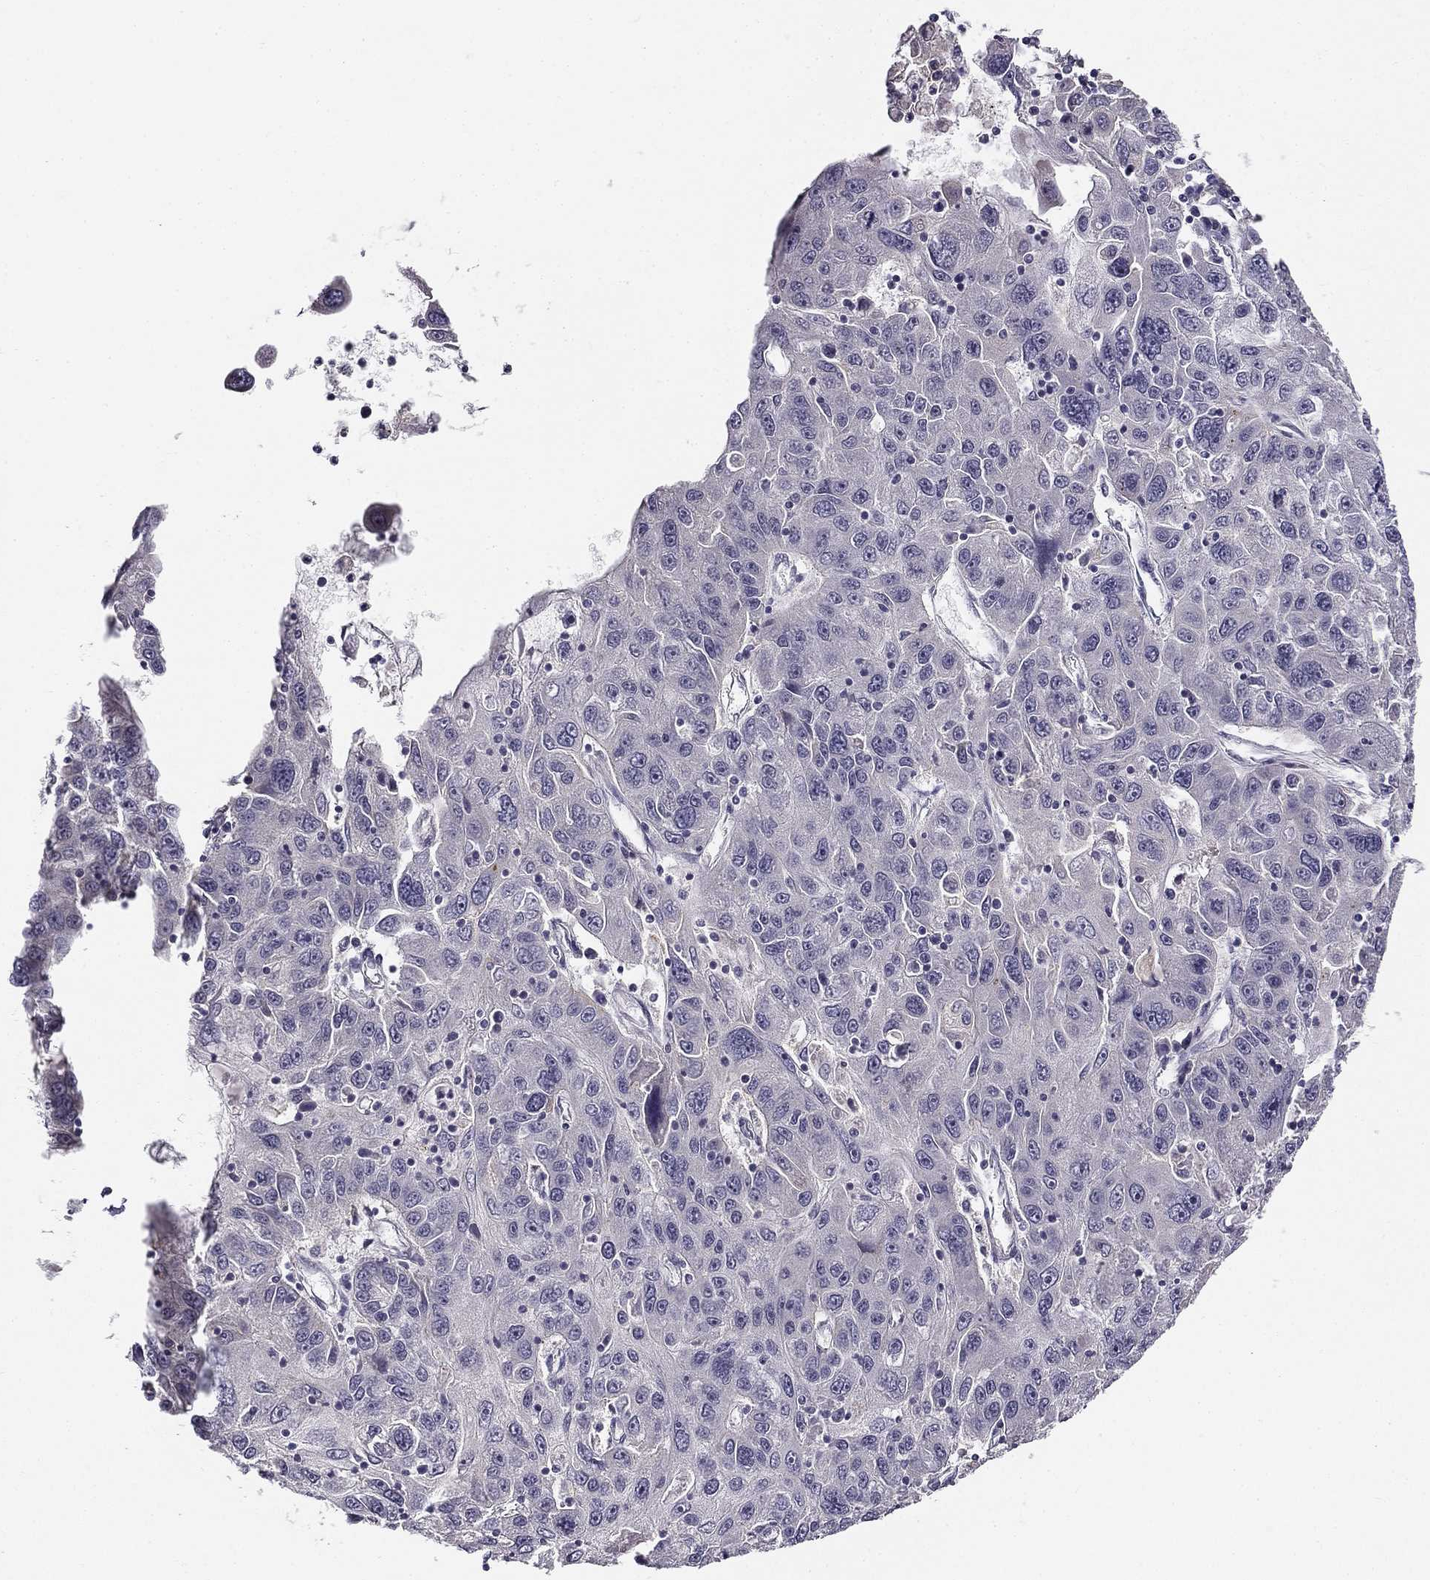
{"staining": {"intensity": "negative", "quantity": "none", "location": "none"}, "tissue": "stomach cancer", "cell_type": "Tumor cells", "image_type": "cancer", "snomed": [{"axis": "morphology", "description": "Adenocarcinoma, NOS"}, {"axis": "topography", "description": "Stomach"}], "caption": "The immunohistochemistry (IHC) photomicrograph has no significant expression in tumor cells of stomach cancer tissue.", "gene": "CNR1", "patient": {"sex": "male", "age": 56}}